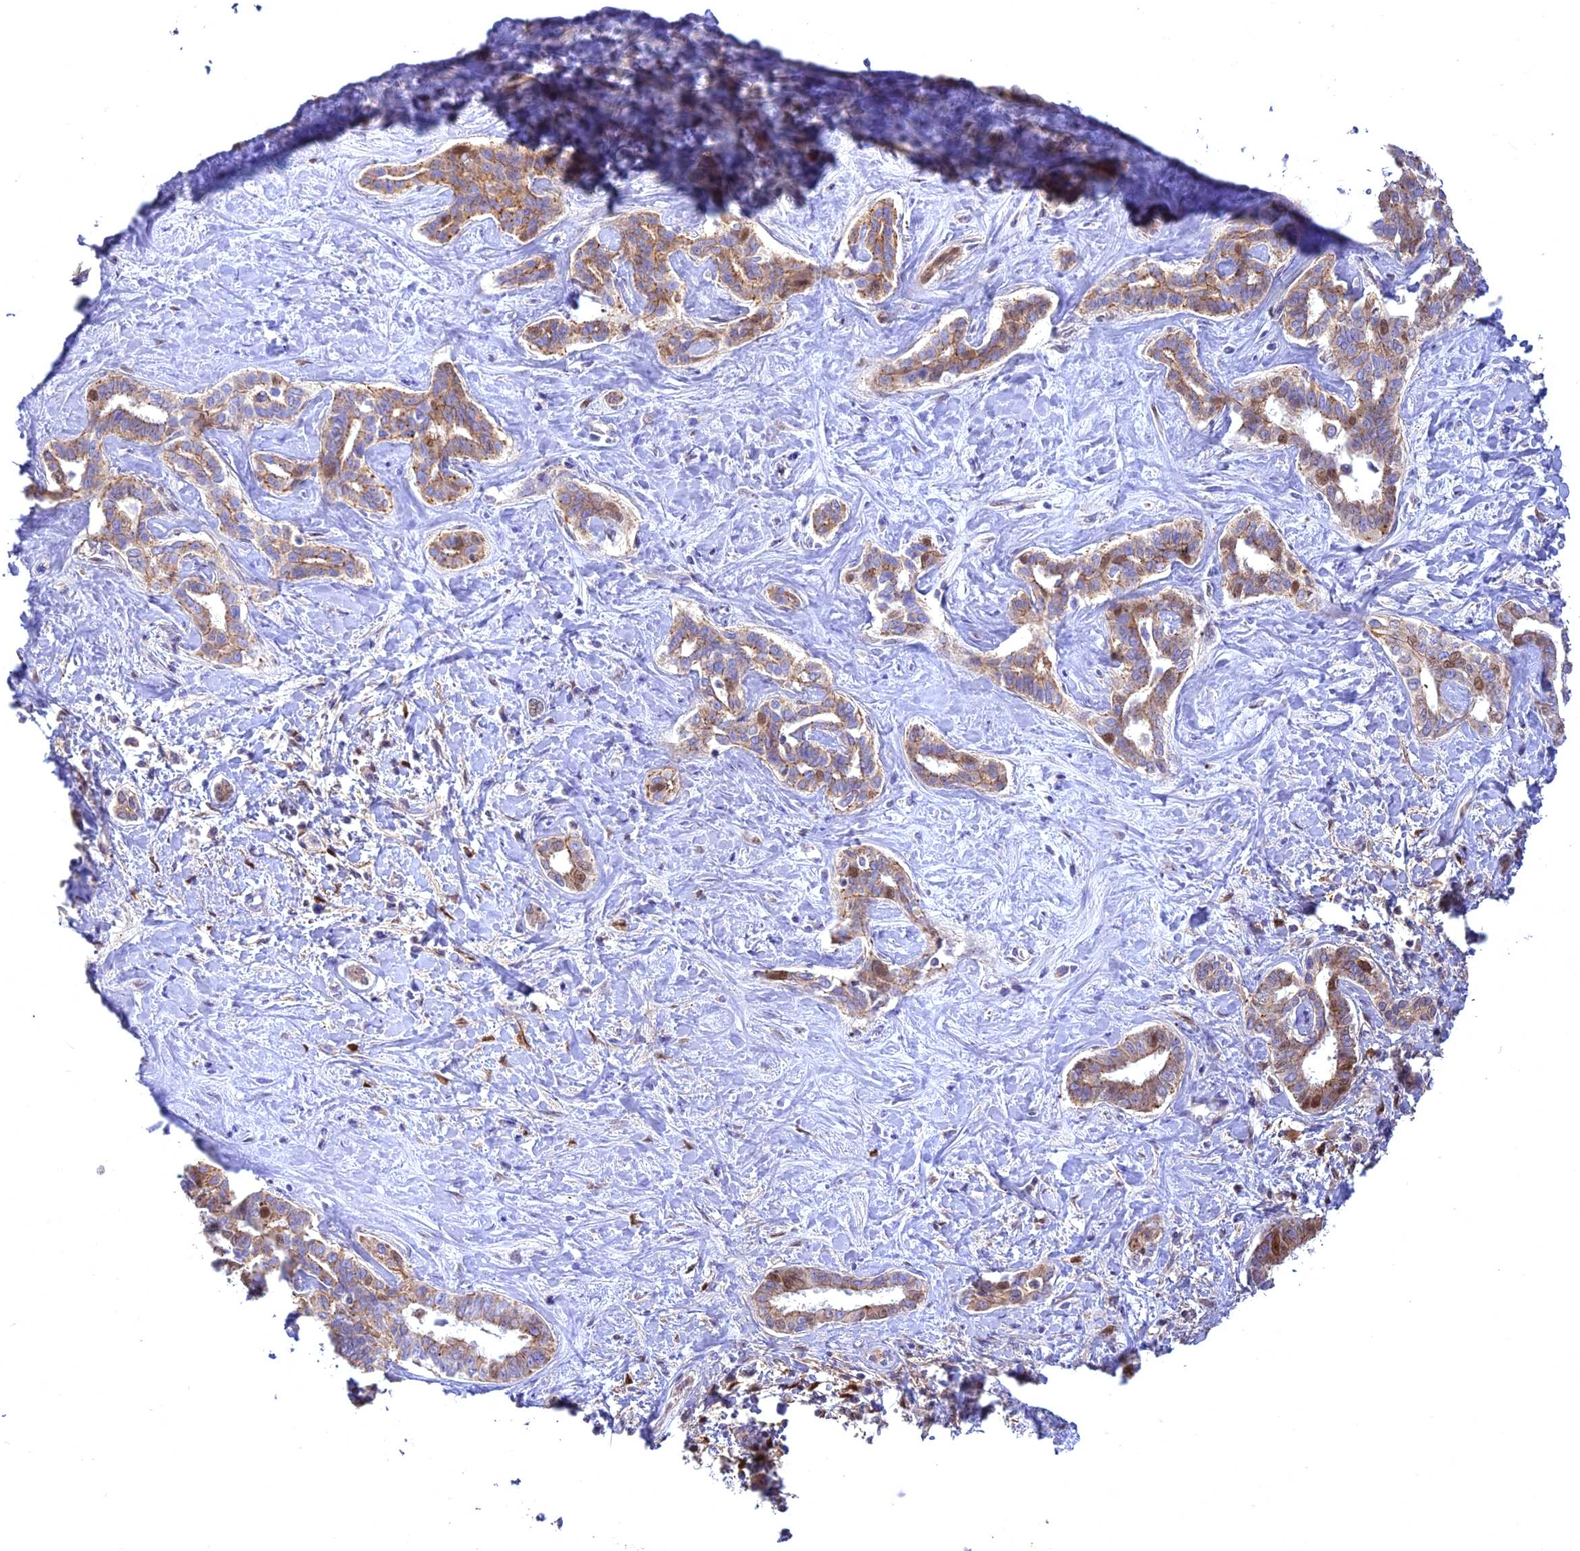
{"staining": {"intensity": "moderate", "quantity": "25%-75%", "location": "cytoplasmic/membranous,nuclear"}, "tissue": "liver cancer", "cell_type": "Tumor cells", "image_type": "cancer", "snomed": [{"axis": "morphology", "description": "Cholangiocarcinoma"}, {"axis": "topography", "description": "Liver"}], "caption": "Liver cholangiocarcinoma stained with DAB immunohistochemistry exhibits medium levels of moderate cytoplasmic/membranous and nuclear staining in about 25%-75% of tumor cells.", "gene": "CENPV", "patient": {"sex": "female", "age": 77}}